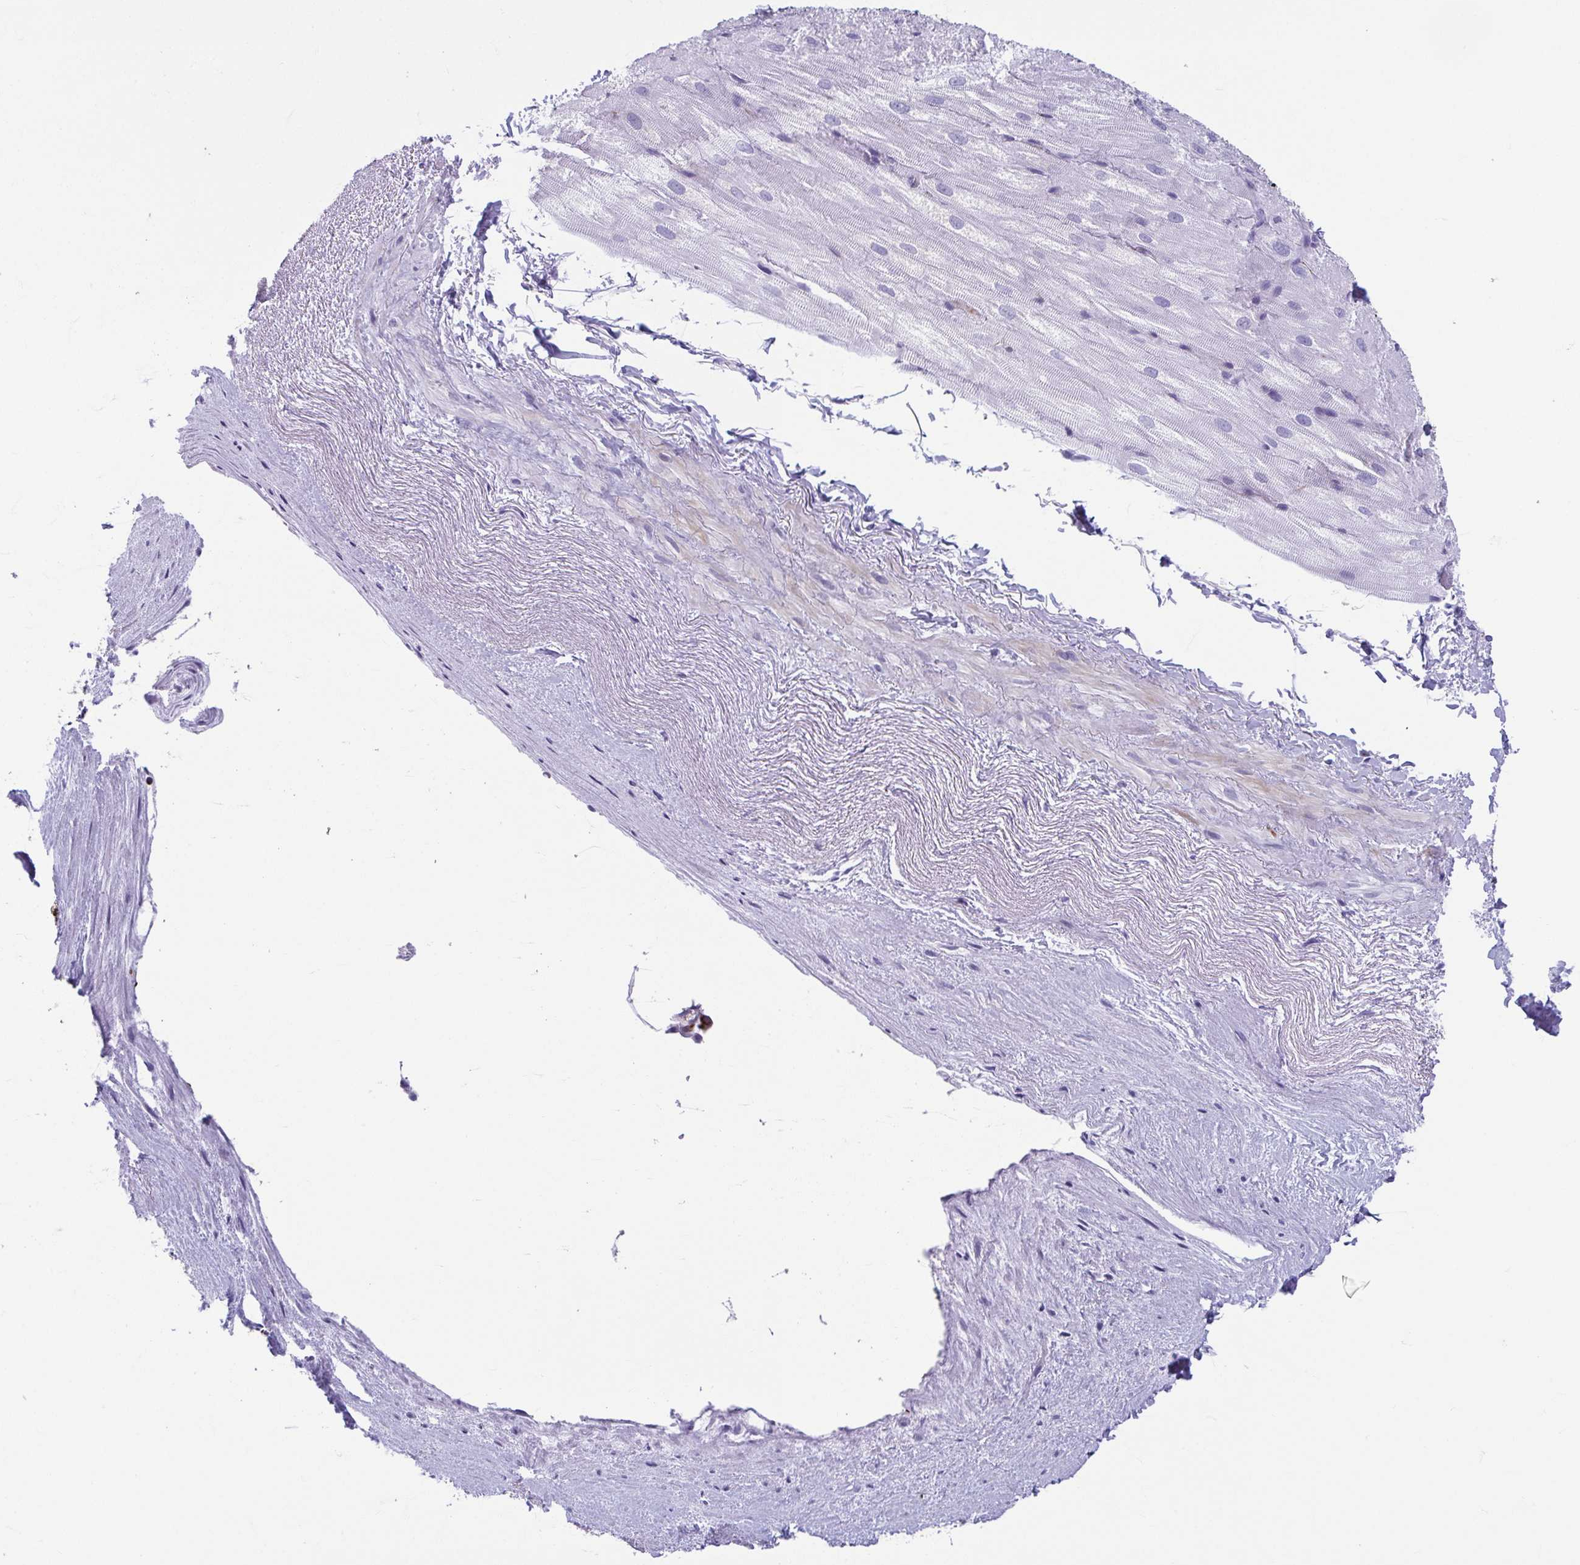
{"staining": {"intensity": "negative", "quantity": "none", "location": "none"}, "tissue": "heart muscle", "cell_type": "Cardiomyocytes", "image_type": "normal", "snomed": [{"axis": "morphology", "description": "Normal tissue, NOS"}, {"axis": "topography", "description": "Heart"}], "caption": "This is an IHC image of benign heart muscle. There is no positivity in cardiomyocytes.", "gene": "TCEAL3", "patient": {"sex": "male", "age": 62}}